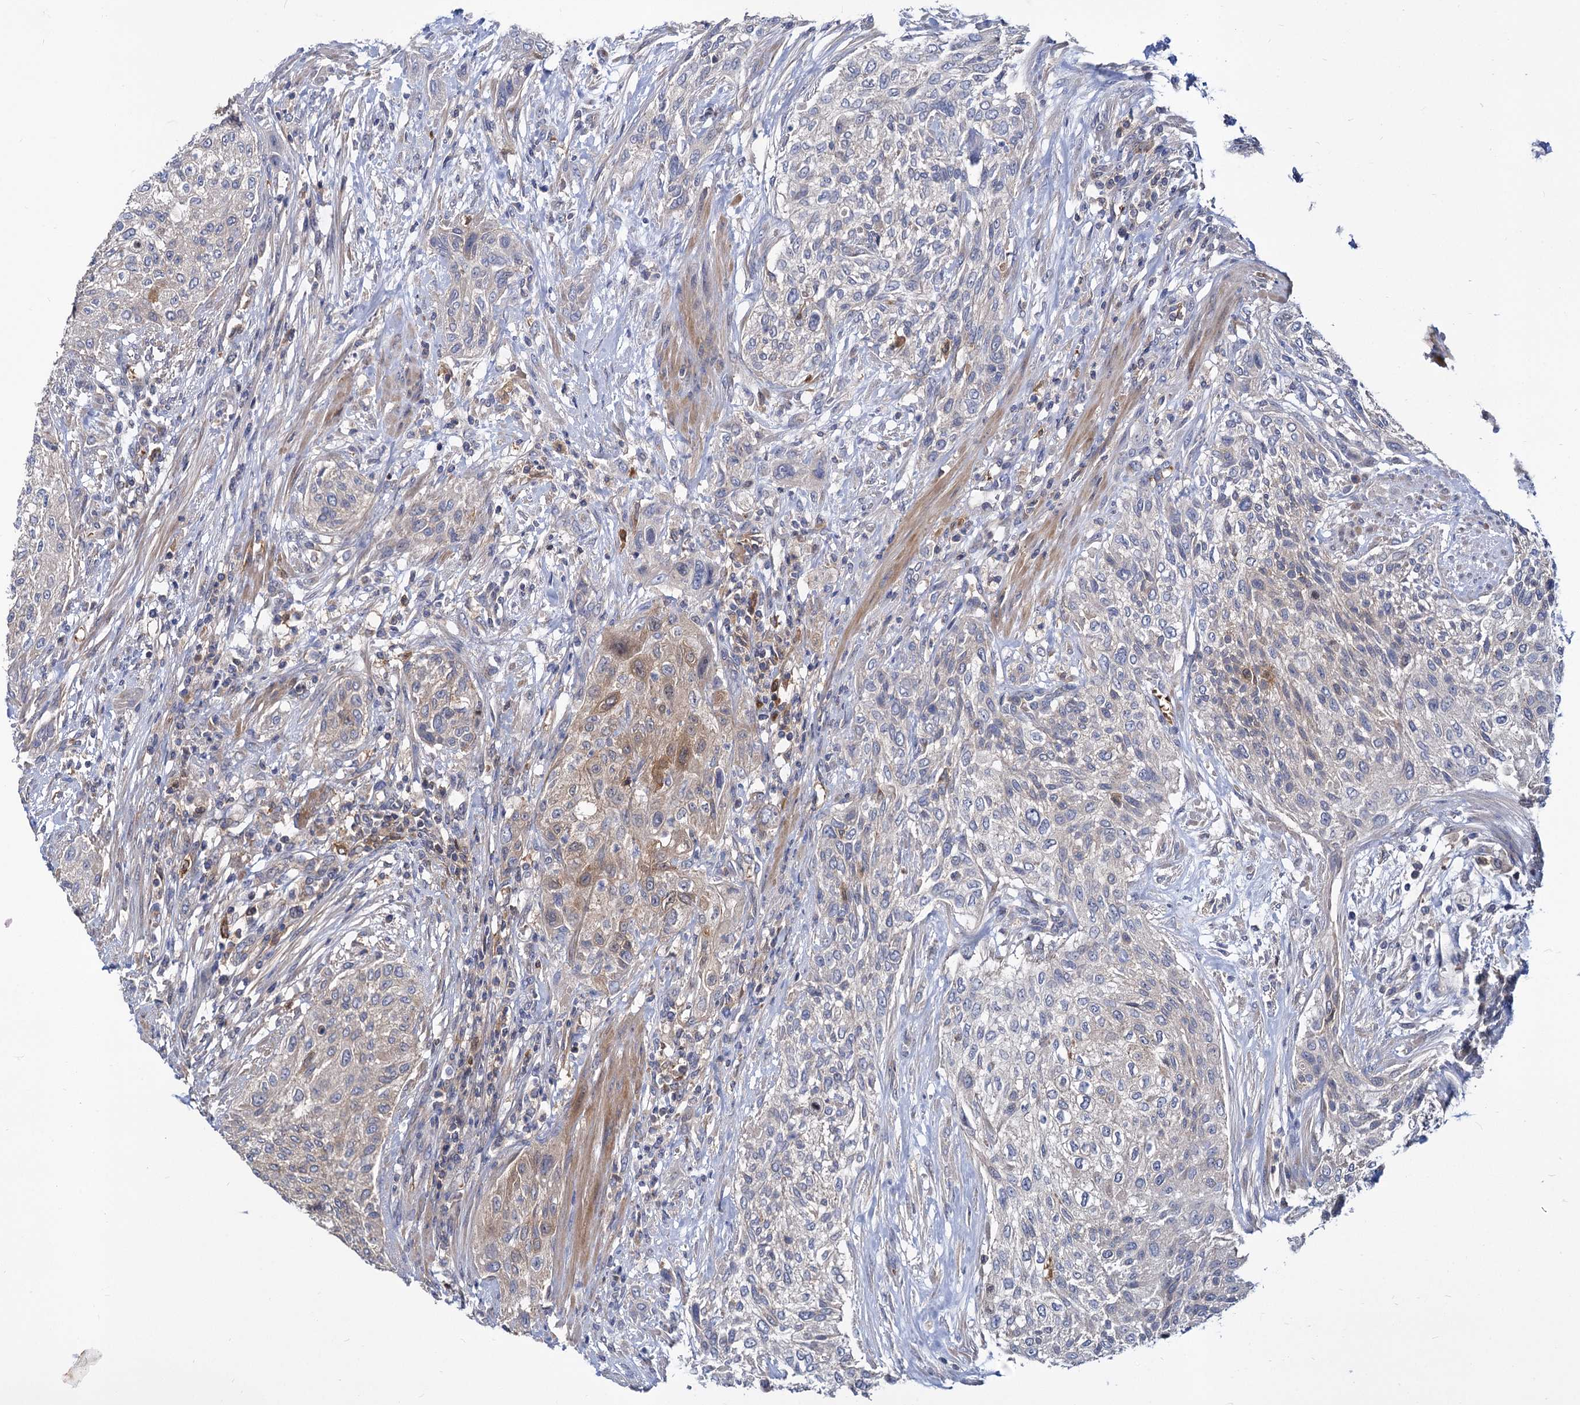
{"staining": {"intensity": "weak", "quantity": "<25%", "location": "cytoplasmic/membranous"}, "tissue": "urothelial cancer", "cell_type": "Tumor cells", "image_type": "cancer", "snomed": [{"axis": "morphology", "description": "Normal tissue, NOS"}, {"axis": "morphology", "description": "Urothelial carcinoma, NOS"}, {"axis": "topography", "description": "Urinary bladder"}, {"axis": "topography", "description": "Peripheral nerve tissue"}], "caption": "Immunohistochemical staining of human urothelial cancer reveals no significant expression in tumor cells.", "gene": "GCLC", "patient": {"sex": "male", "age": 35}}